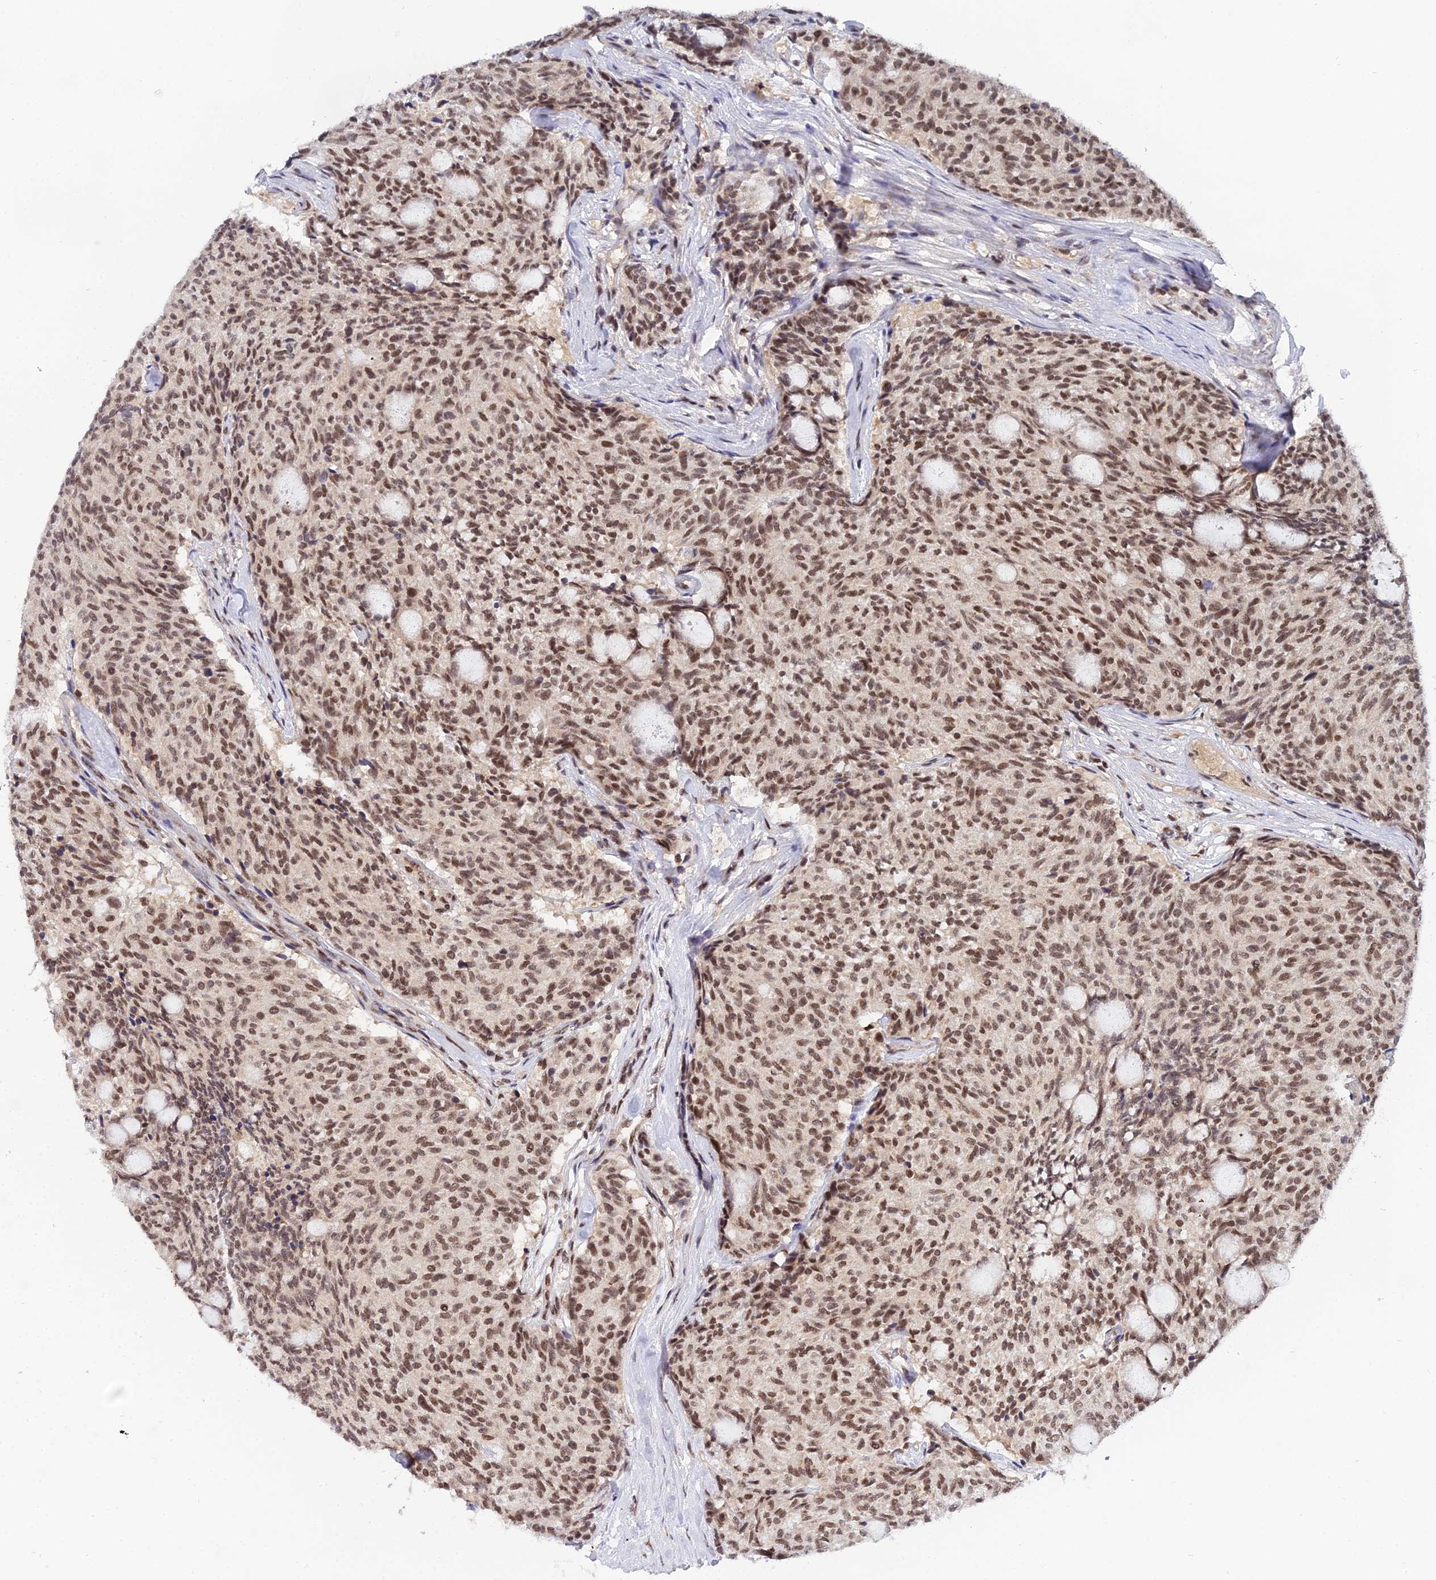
{"staining": {"intensity": "moderate", "quantity": ">75%", "location": "nuclear"}, "tissue": "carcinoid", "cell_type": "Tumor cells", "image_type": "cancer", "snomed": [{"axis": "morphology", "description": "Carcinoid, malignant, NOS"}, {"axis": "topography", "description": "Pancreas"}], "caption": "Immunohistochemical staining of human carcinoid (malignant) exhibits medium levels of moderate nuclear protein expression in about >75% of tumor cells.", "gene": "EXOSC3", "patient": {"sex": "female", "age": 54}}